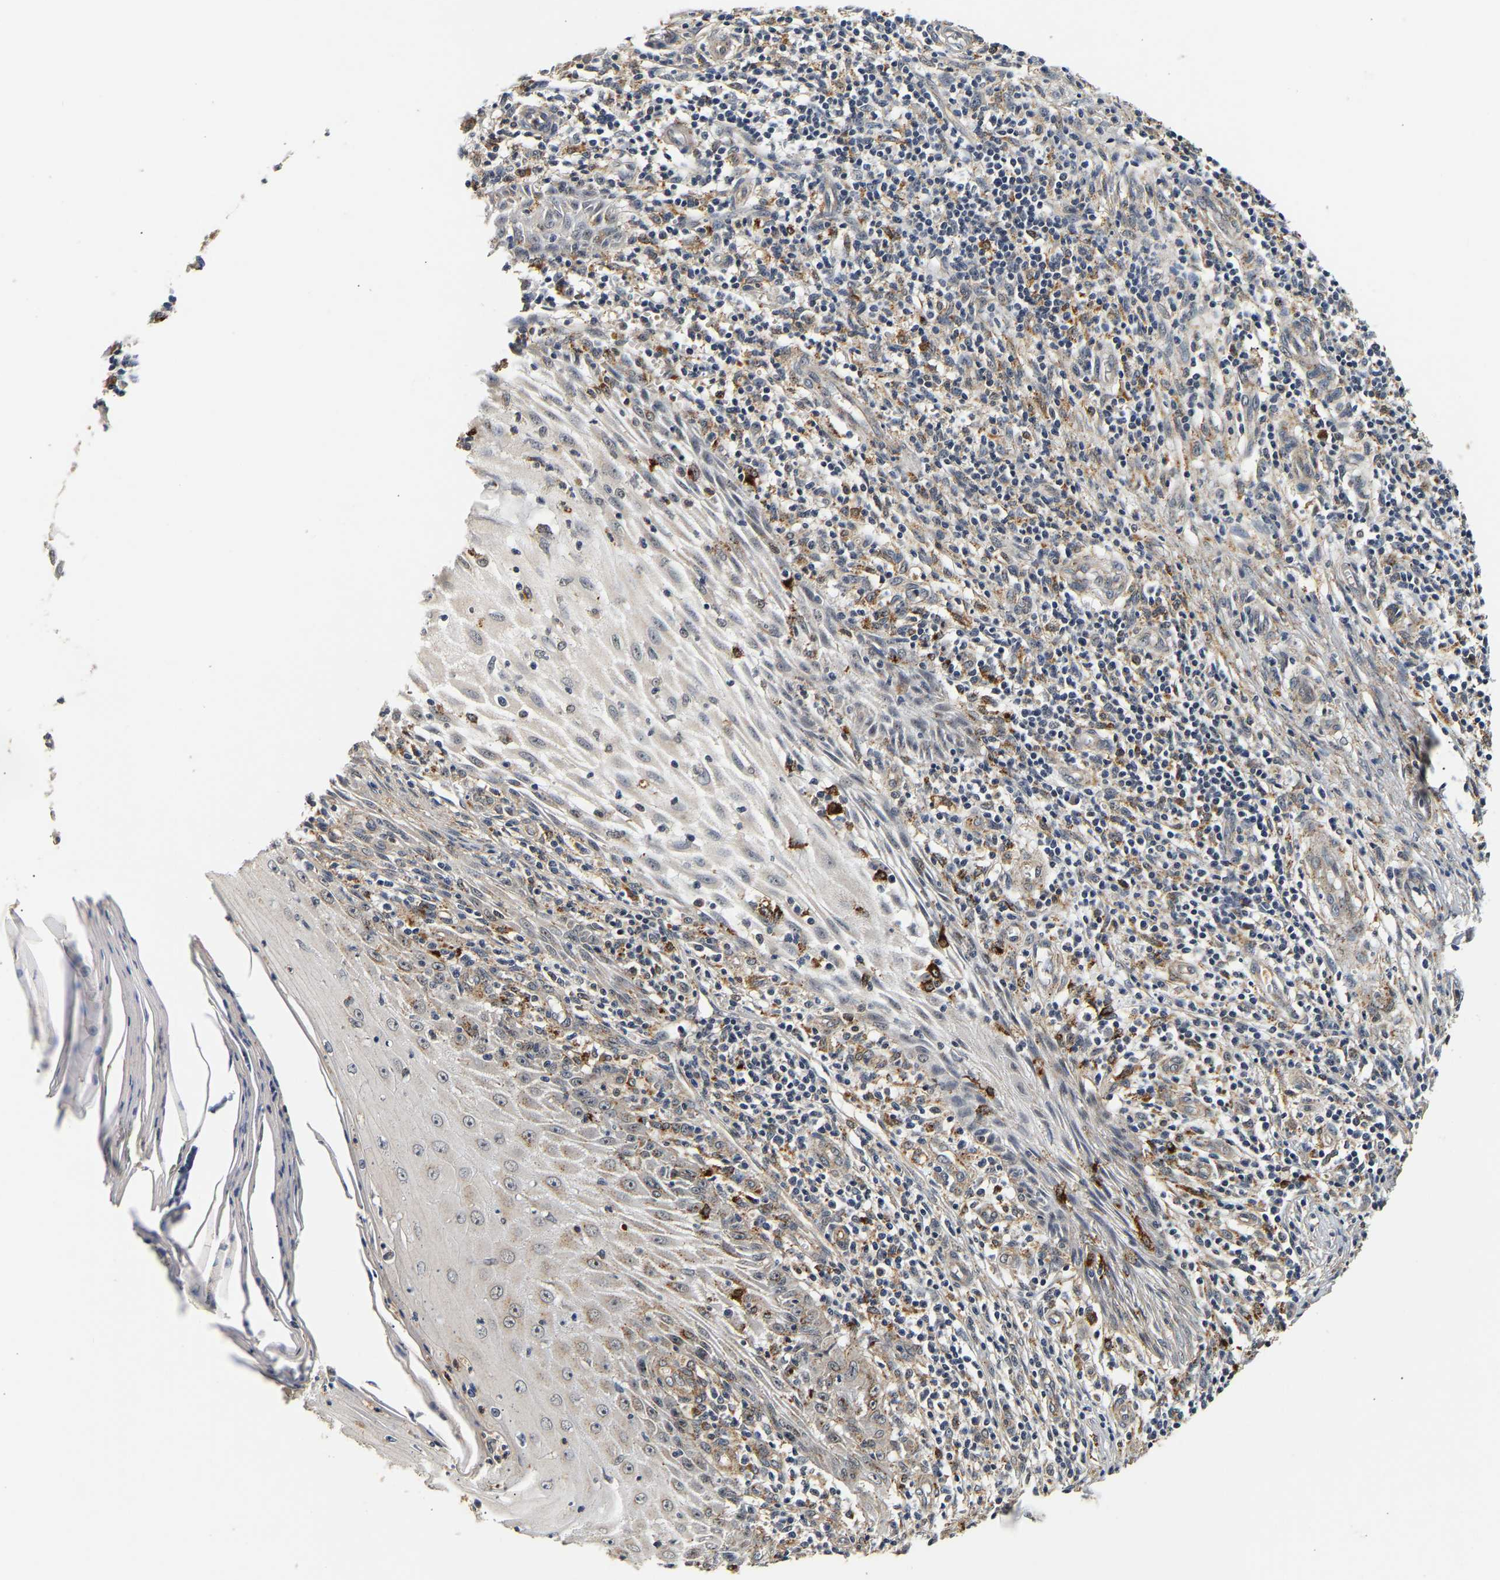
{"staining": {"intensity": "weak", "quantity": "<25%", "location": "cytoplasmic/membranous"}, "tissue": "skin cancer", "cell_type": "Tumor cells", "image_type": "cancer", "snomed": [{"axis": "morphology", "description": "Squamous cell carcinoma, NOS"}, {"axis": "topography", "description": "Skin"}], "caption": "DAB (3,3'-diaminobenzidine) immunohistochemical staining of human skin cancer (squamous cell carcinoma) exhibits no significant expression in tumor cells.", "gene": "SMU1", "patient": {"sex": "female", "age": 73}}